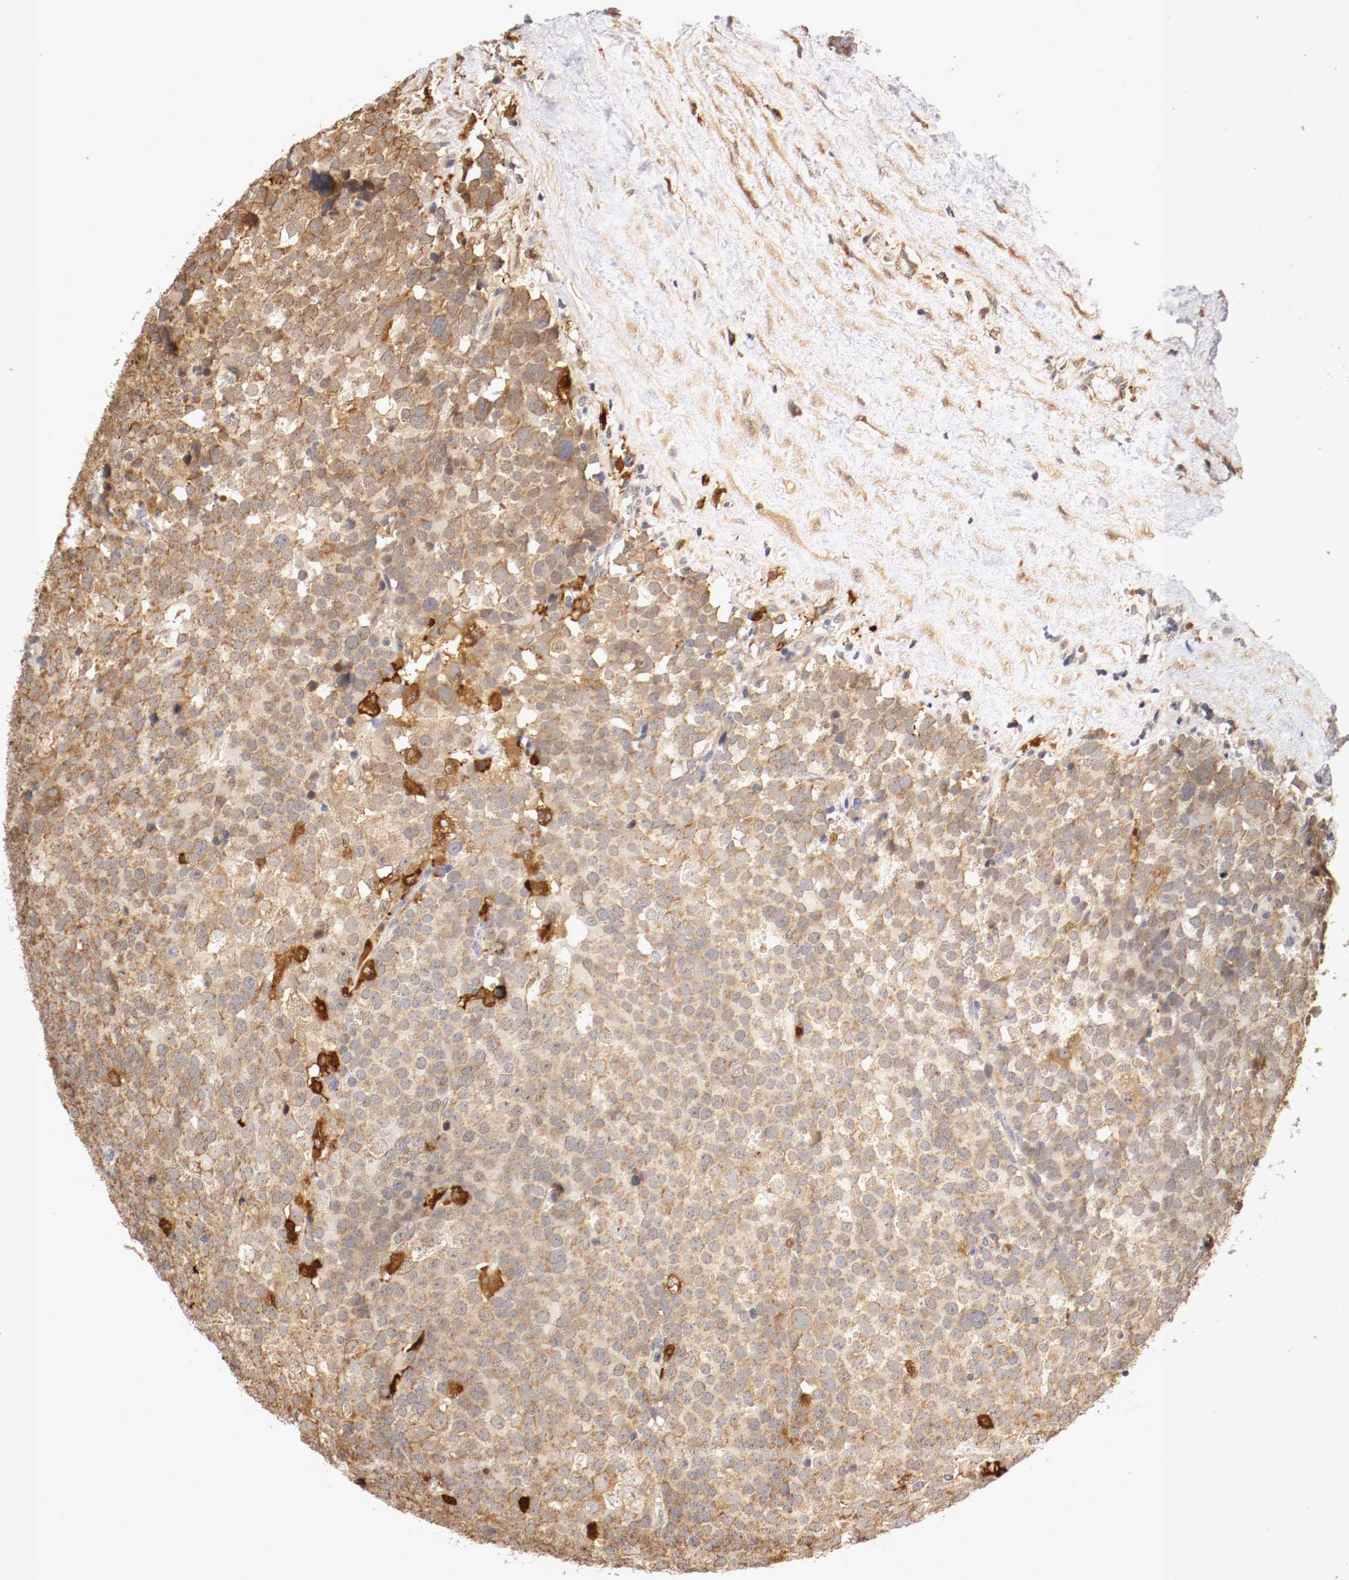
{"staining": {"intensity": "moderate", "quantity": ">75%", "location": "cytoplasmic/membranous"}, "tissue": "testis cancer", "cell_type": "Tumor cells", "image_type": "cancer", "snomed": [{"axis": "morphology", "description": "Seminoma, NOS"}, {"axis": "topography", "description": "Testis"}], "caption": "Brown immunohistochemical staining in human testis seminoma shows moderate cytoplasmic/membranous positivity in about >75% of tumor cells.", "gene": "VEZT", "patient": {"sex": "male", "age": 71}}